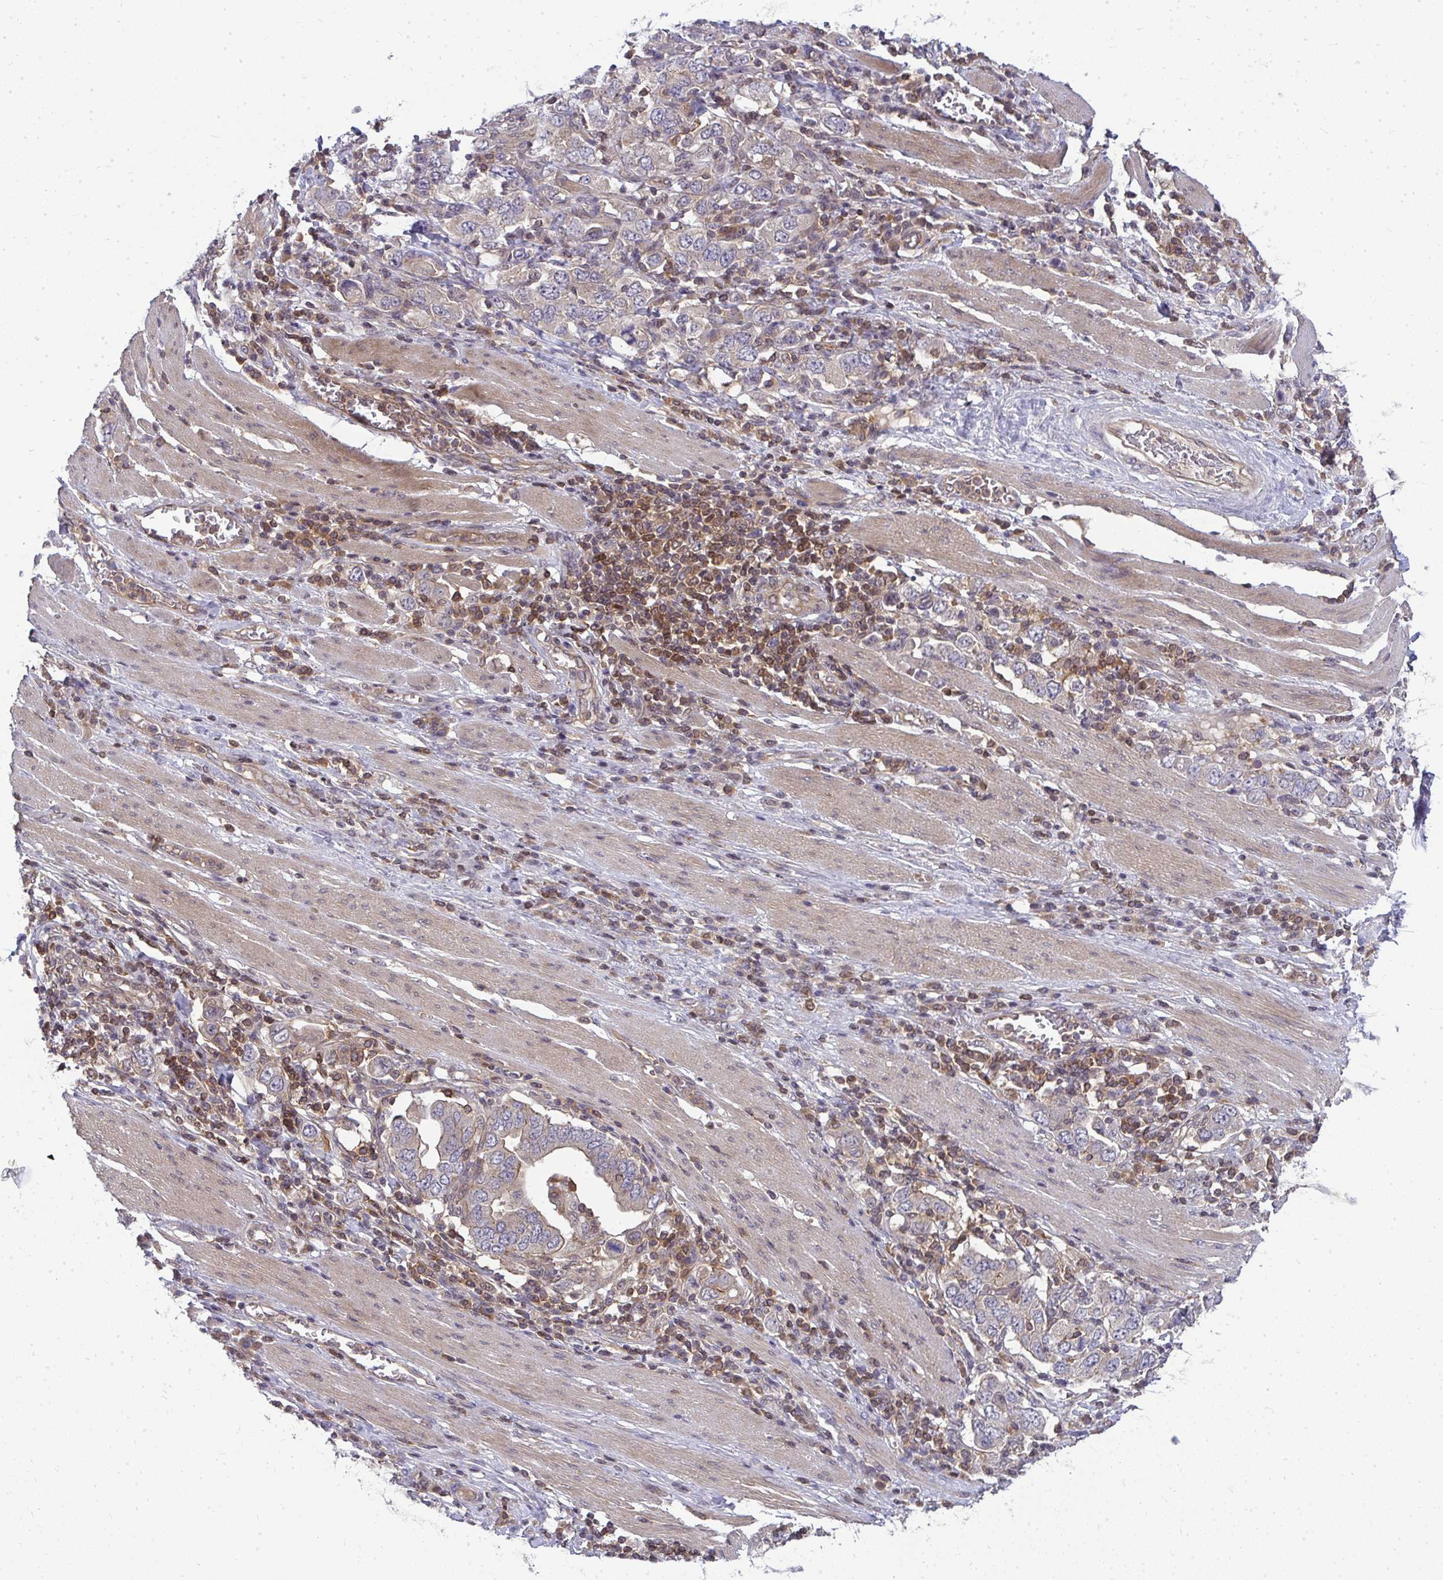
{"staining": {"intensity": "weak", "quantity": "<25%", "location": "cytoplasmic/membranous"}, "tissue": "stomach cancer", "cell_type": "Tumor cells", "image_type": "cancer", "snomed": [{"axis": "morphology", "description": "Adenocarcinoma, NOS"}, {"axis": "topography", "description": "Stomach, upper"}, {"axis": "topography", "description": "Stomach"}], "caption": "The immunohistochemistry (IHC) histopathology image has no significant positivity in tumor cells of stomach adenocarcinoma tissue. (IHC, brightfield microscopy, high magnification).", "gene": "HDHD2", "patient": {"sex": "male", "age": 62}}